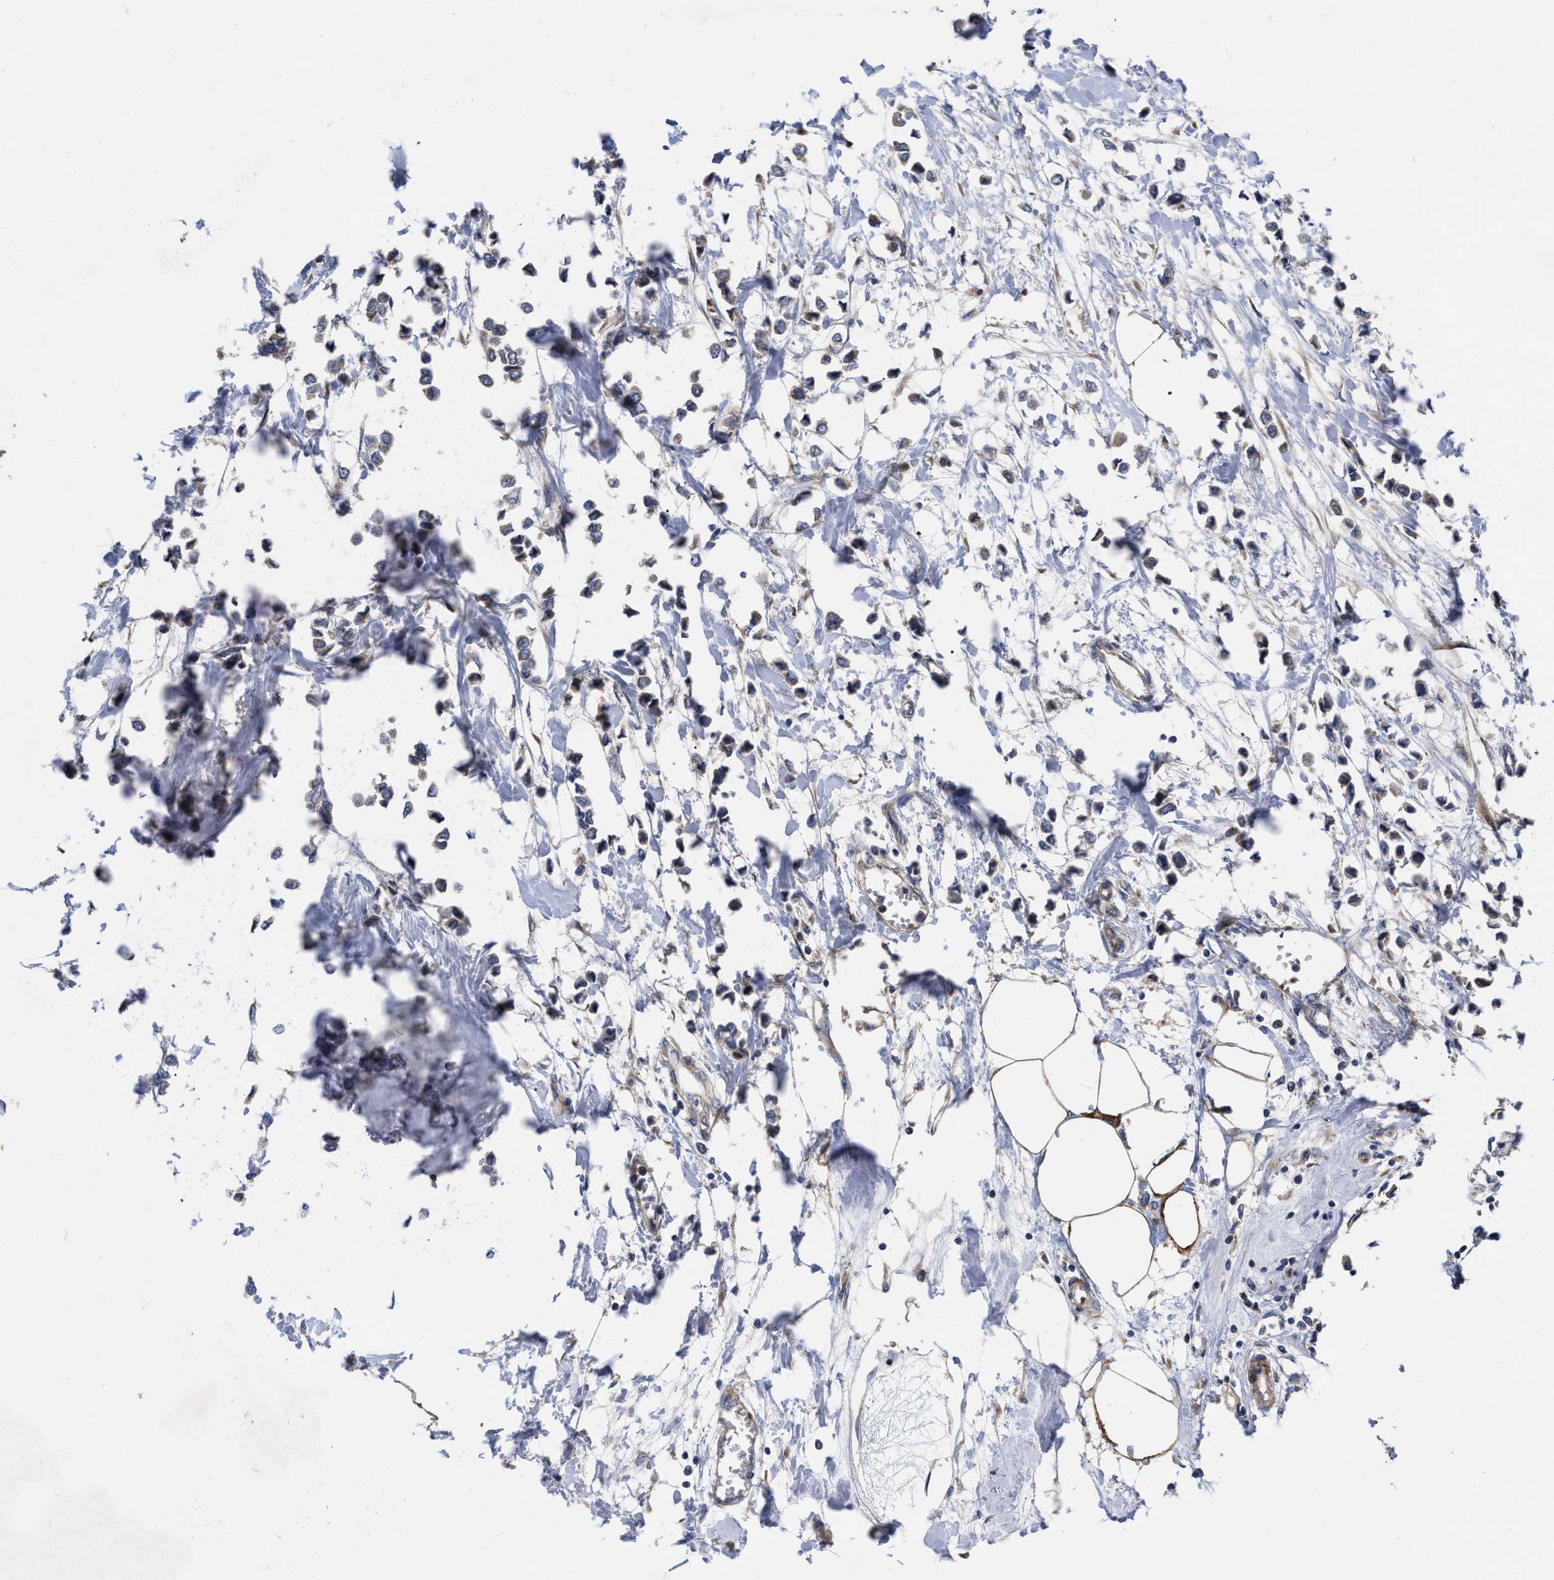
{"staining": {"intensity": "weak", "quantity": "25%-75%", "location": "cytoplasmic/membranous"}, "tissue": "breast cancer", "cell_type": "Tumor cells", "image_type": "cancer", "snomed": [{"axis": "morphology", "description": "Lobular carcinoma"}, {"axis": "topography", "description": "Breast"}], "caption": "Immunohistochemical staining of human breast cancer demonstrates weak cytoplasmic/membranous protein positivity in approximately 25%-75% of tumor cells. The staining is performed using DAB brown chromogen to label protein expression. The nuclei are counter-stained blue using hematoxylin.", "gene": "MLST8", "patient": {"sex": "female", "age": 51}}